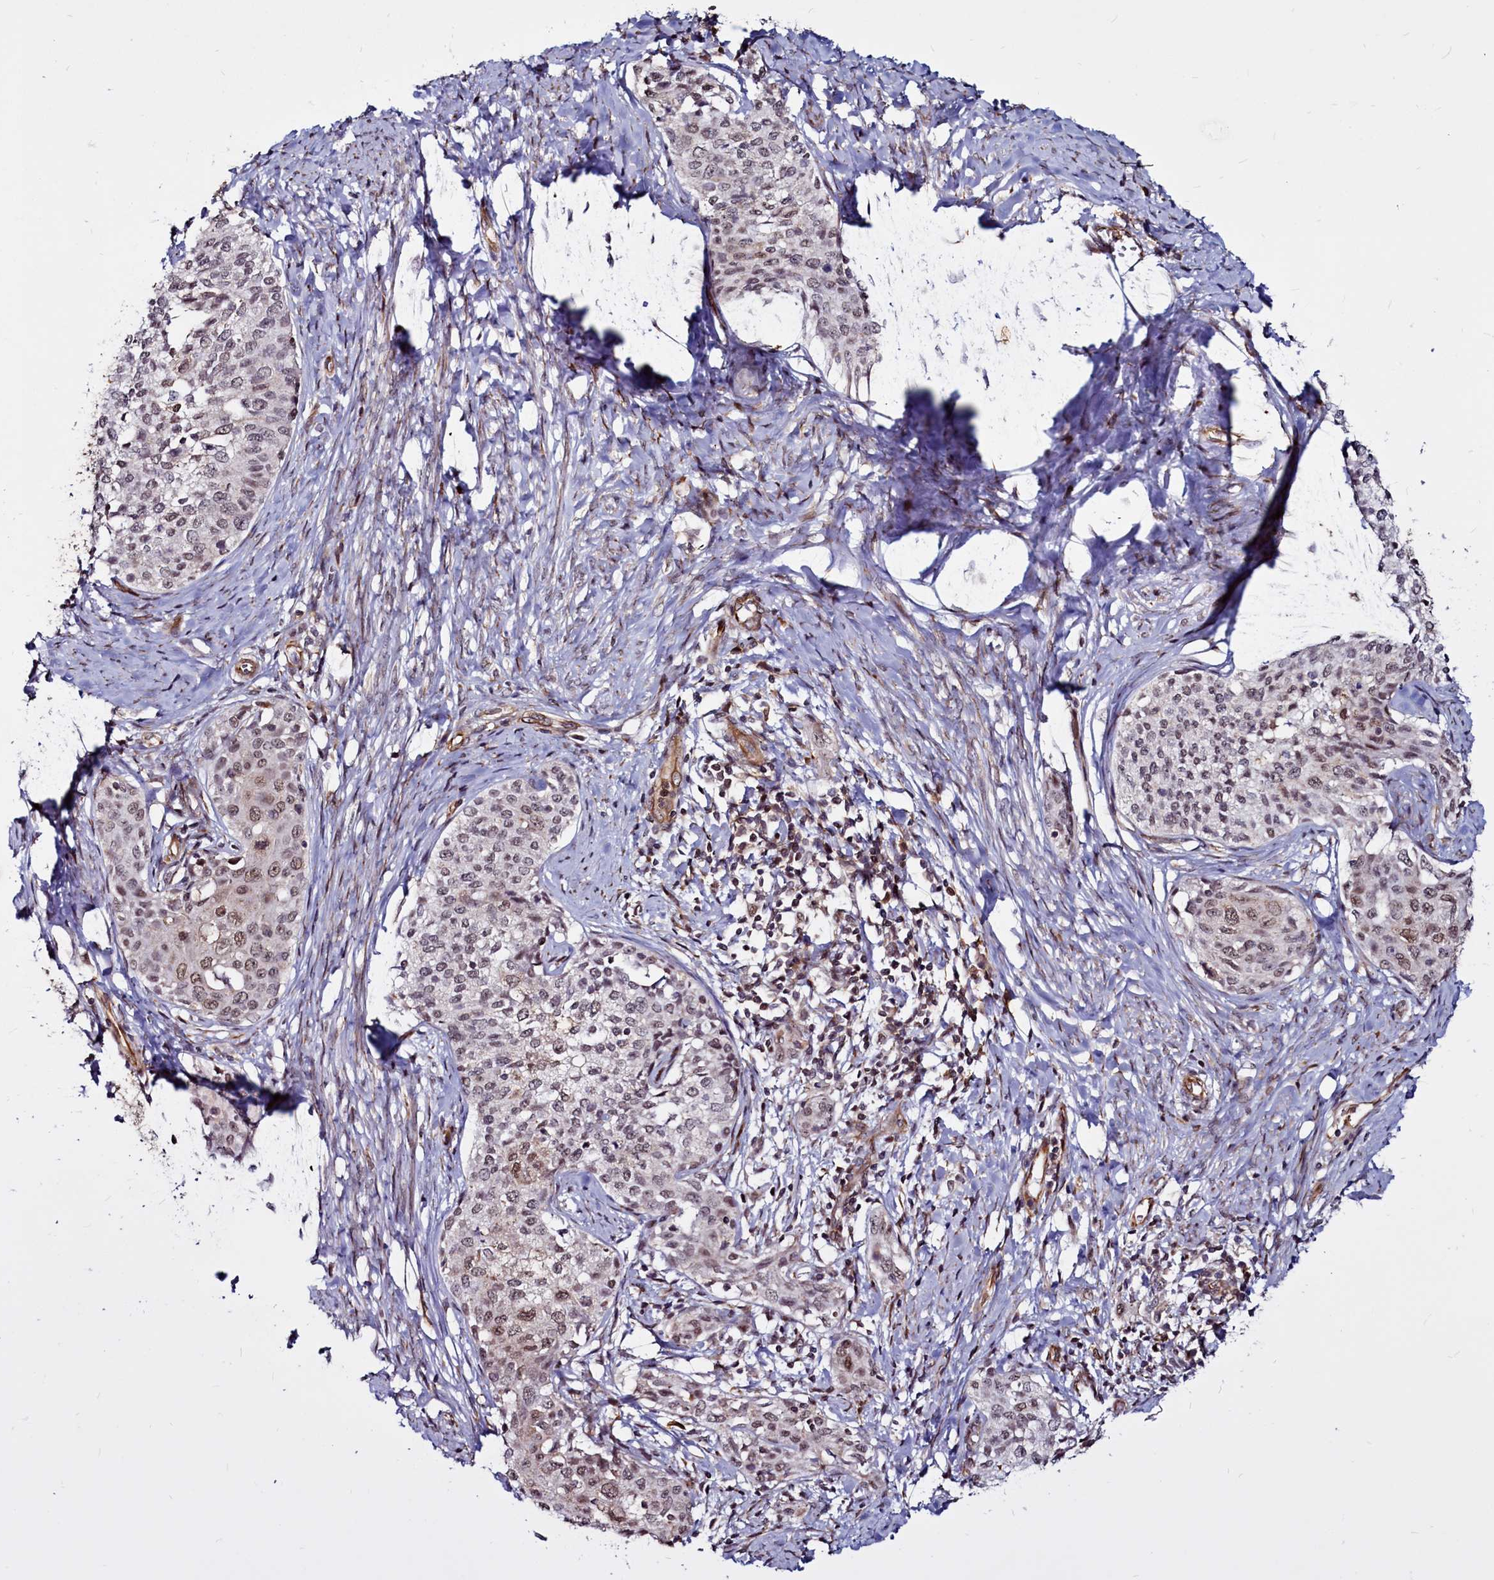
{"staining": {"intensity": "moderate", "quantity": "<25%", "location": "nuclear"}, "tissue": "cervical cancer", "cell_type": "Tumor cells", "image_type": "cancer", "snomed": [{"axis": "morphology", "description": "Squamous cell carcinoma, NOS"}, {"axis": "morphology", "description": "Adenocarcinoma, NOS"}, {"axis": "topography", "description": "Cervix"}], "caption": "There is low levels of moderate nuclear positivity in tumor cells of cervical squamous cell carcinoma, as demonstrated by immunohistochemical staining (brown color).", "gene": "CLK3", "patient": {"sex": "female", "age": 52}}